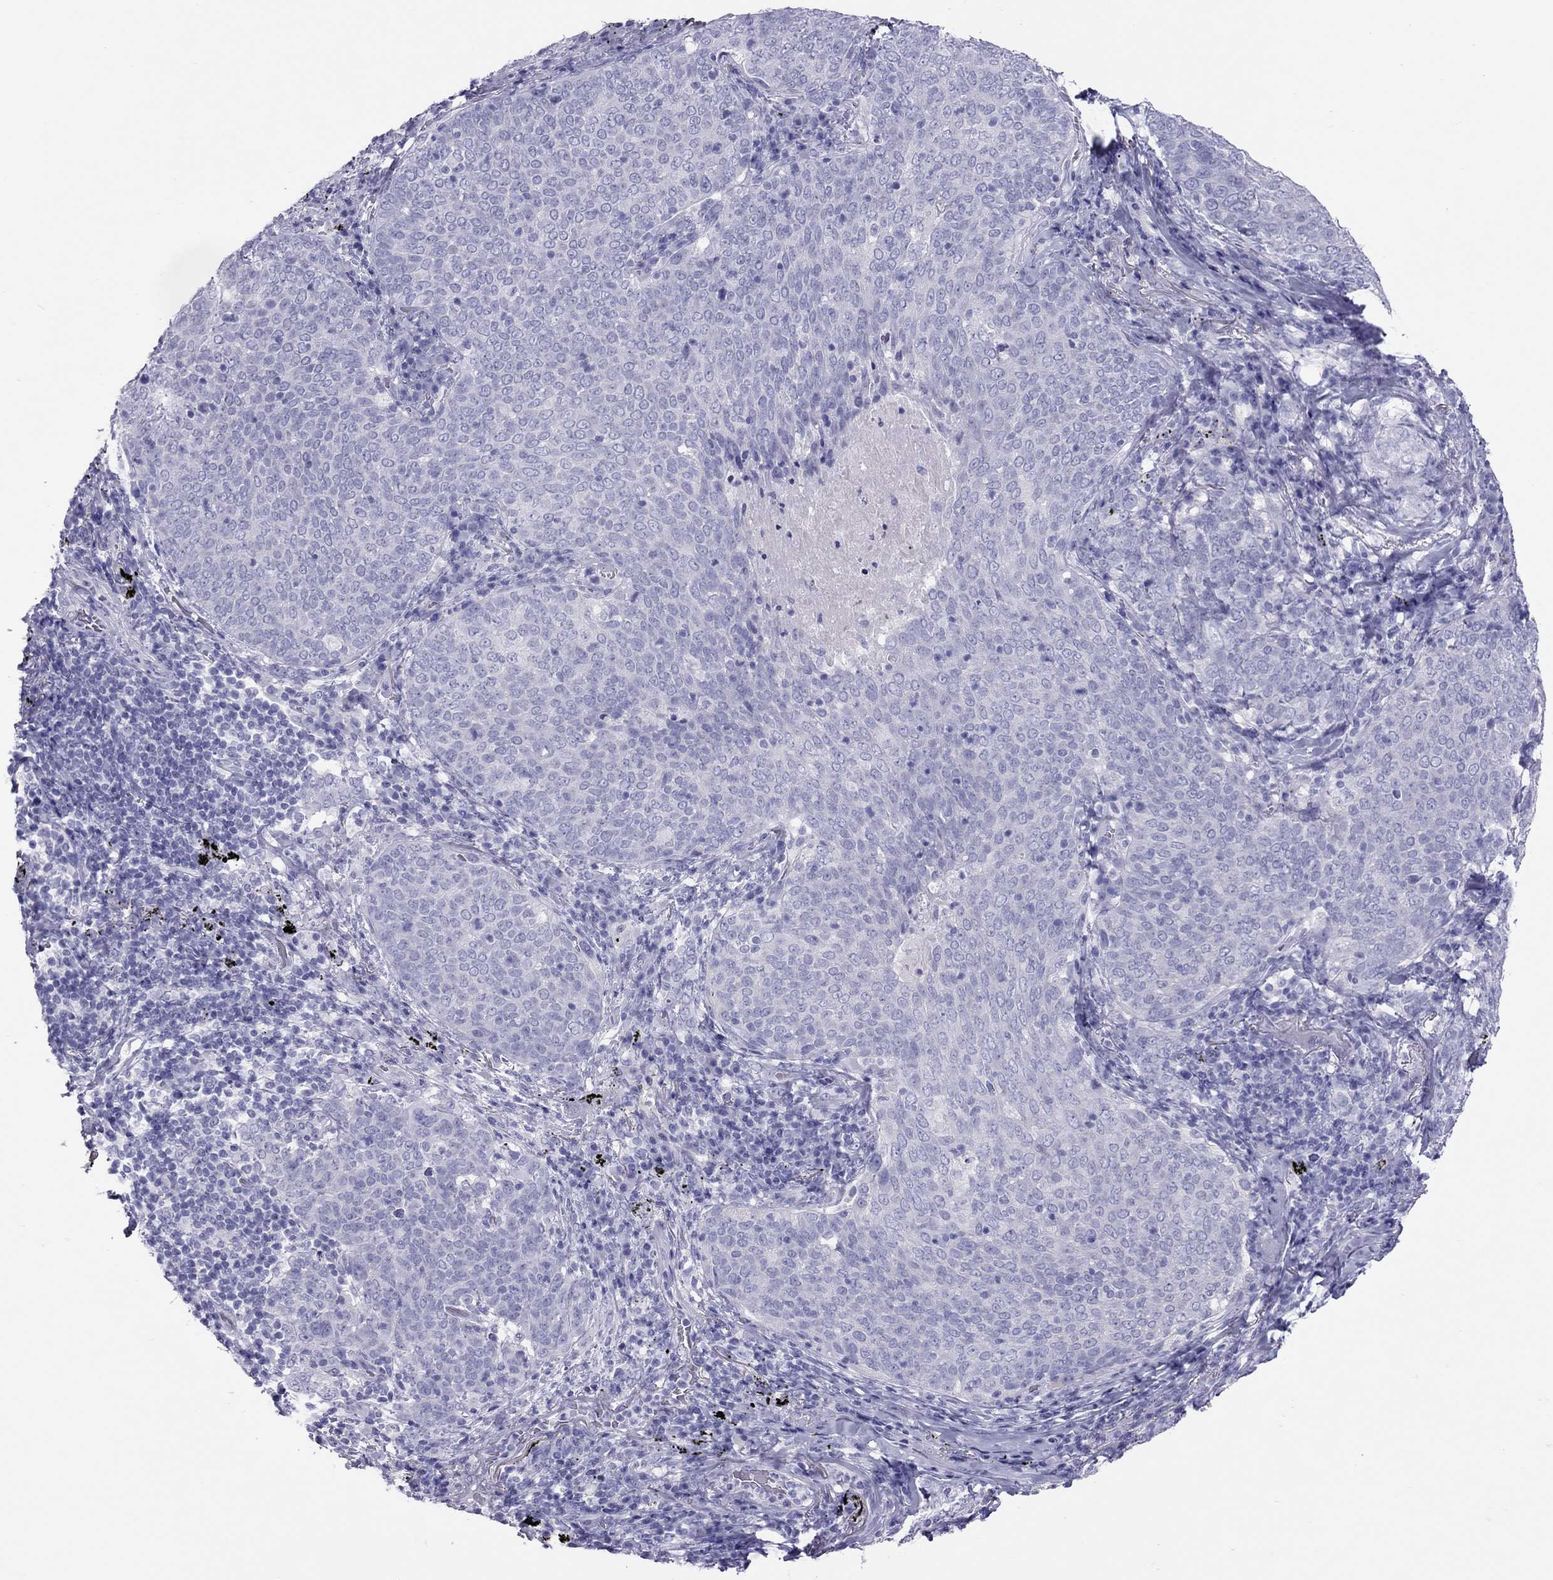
{"staining": {"intensity": "negative", "quantity": "none", "location": "none"}, "tissue": "lung cancer", "cell_type": "Tumor cells", "image_type": "cancer", "snomed": [{"axis": "morphology", "description": "Squamous cell carcinoma, NOS"}, {"axis": "topography", "description": "Lung"}], "caption": "The photomicrograph reveals no significant positivity in tumor cells of lung cancer.", "gene": "PSMB11", "patient": {"sex": "male", "age": 82}}